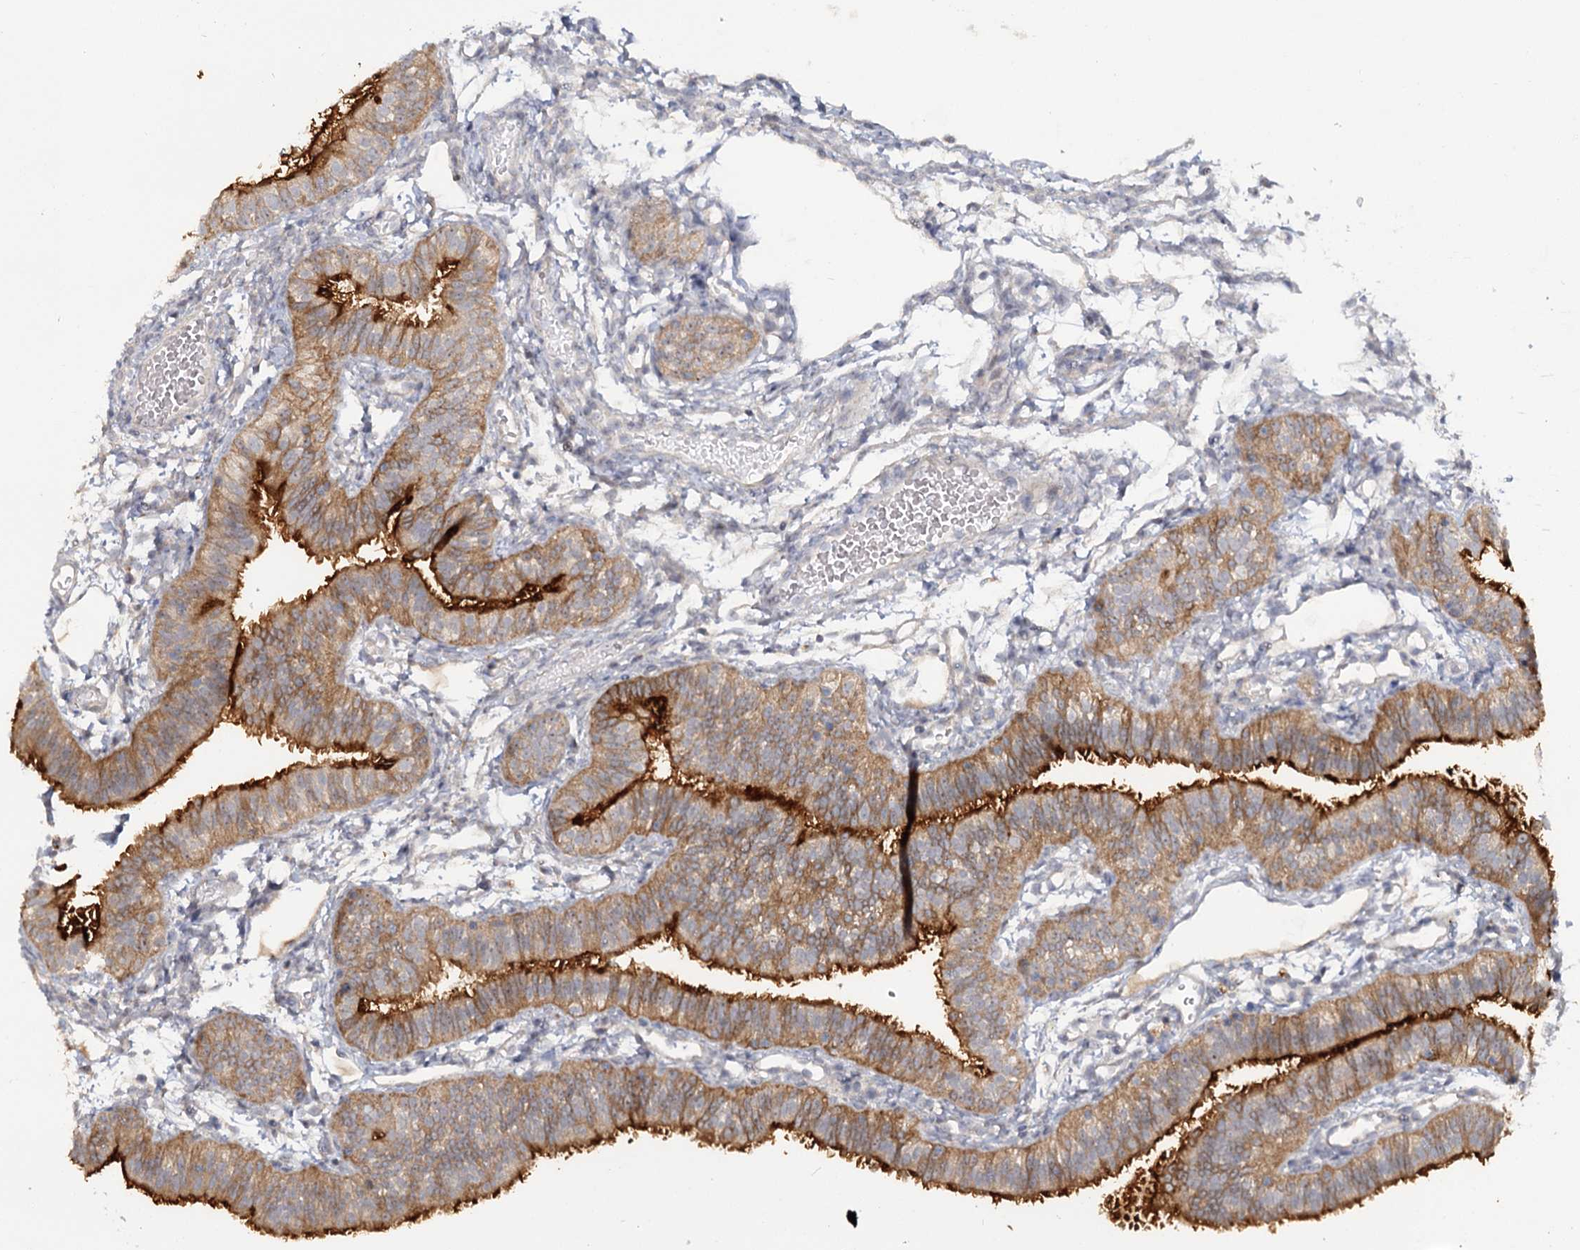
{"staining": {"intensity": "strong", "quantity": ">75%", "location": "cytoplasmic/membranous"}, "tissue": "fallopian tube", "cell_type": "Glandular cells", "image_type": "normal", "snomed": [{"axis": "morphology", "description": "Normal tissue, NOS"}, {"axis": "topography", "description": "Fallopian tube"}], "caption": "DAB immunohistochemical staining of benign fallopian tube demonstrates strong cytoplasmic/membranous protein staining in approximately >75% of glandular cells.", "gene": "ANGPTL5", "patient": {"sex": "female", "age": 35}}